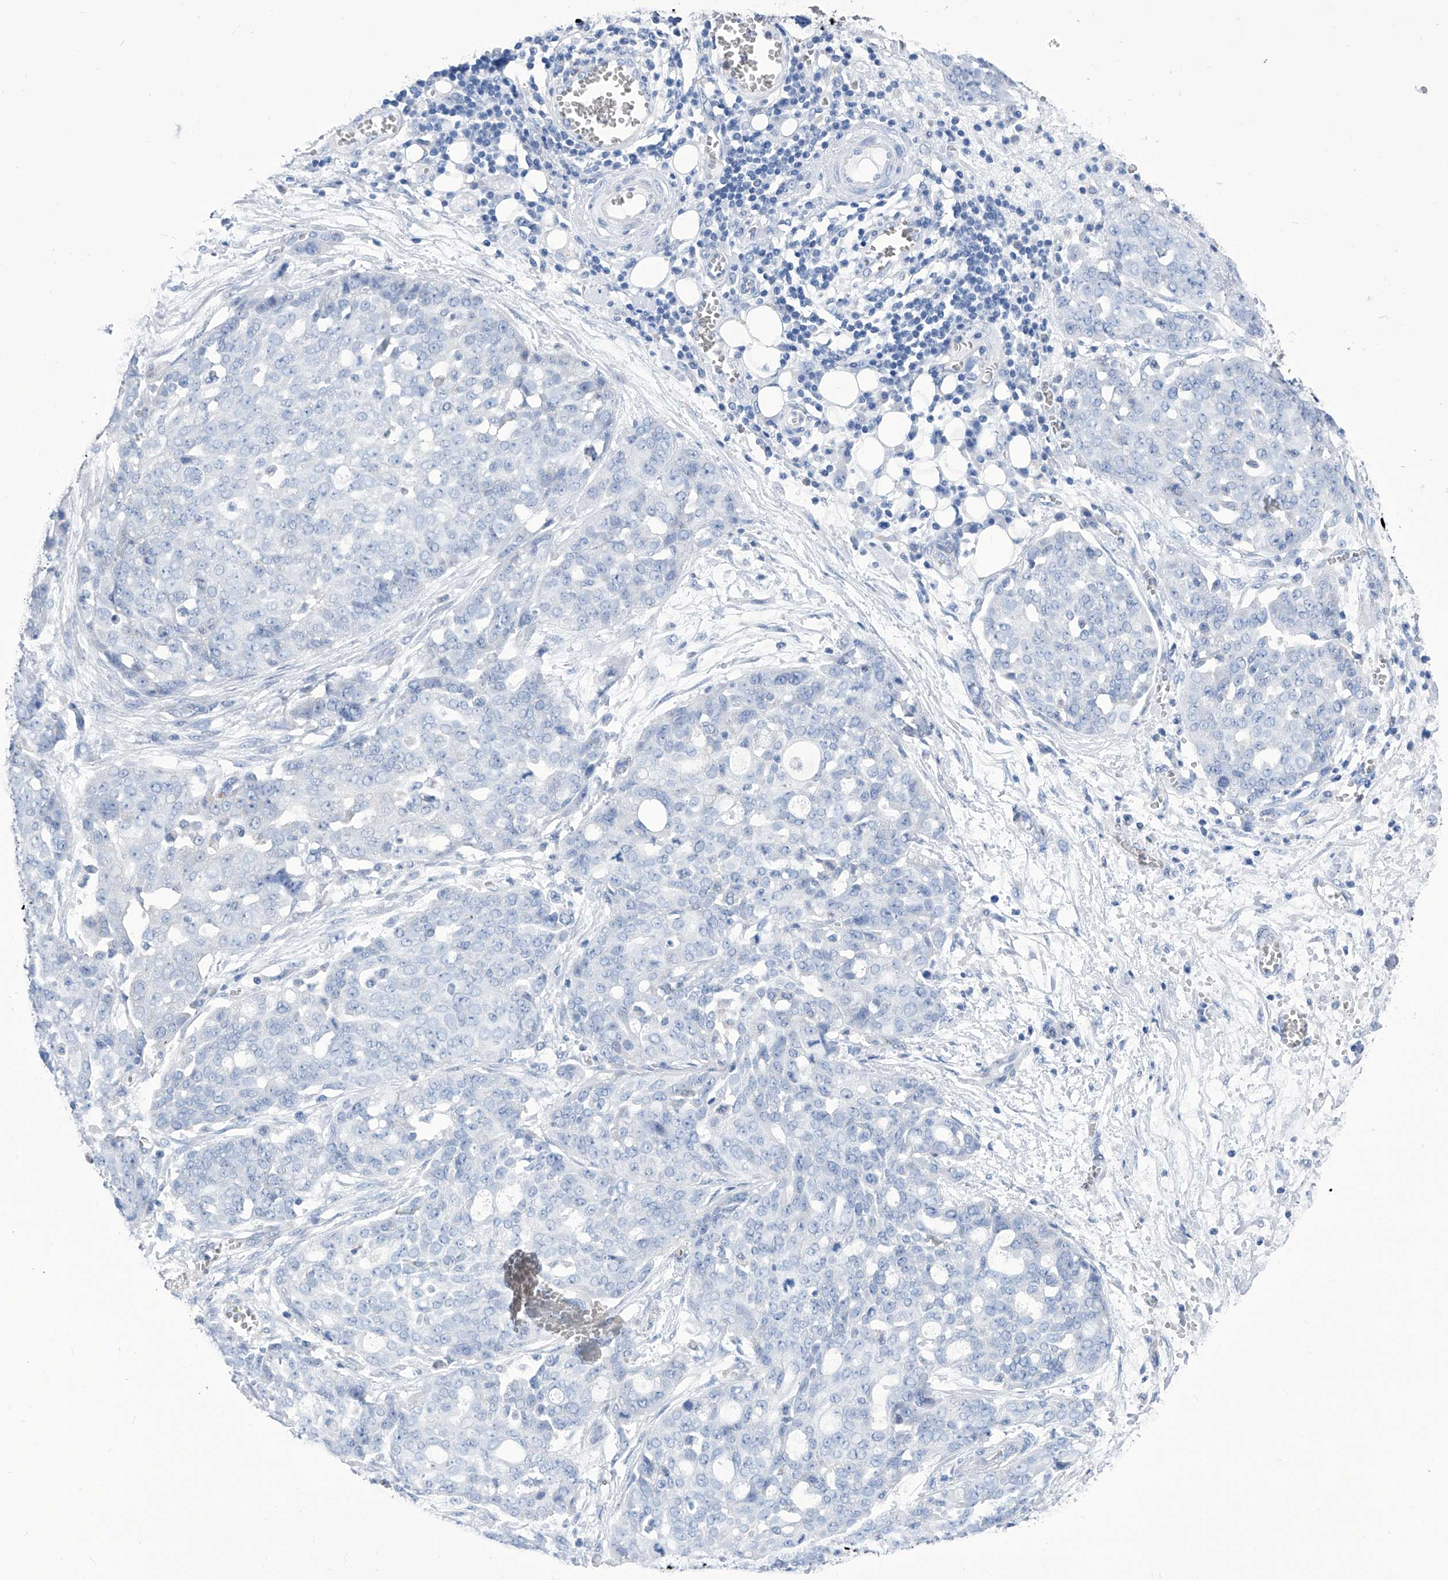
{"staining": {"intensity": "negative", "quantity": "none", "location": "none"}, "tissue": "ovarian cancer", "cell_type": "Tumor cells", "image_type": "cancer", "snomed": [{"axis": "morphology", "description": "Cystadenocarcinoma, serous, NOS"}, {"axis": "topography", "description": "Soft tissue"}, {"axis": "topography", "description": "Ovary"}], "caption": "Histopathology image shows no significant protein positivity in tumor cells of ovarian cancer (serous cystadenocarcinoma). Brightfield microscopy of immunohistochemistry (IHC) stained with DAB (3,3'-diaminobenzidine) (brown) and hematoxylin (blue), captured at high magnification.", "gene": "IMPA2", "patient": {"sex": "female", "age": 57}}